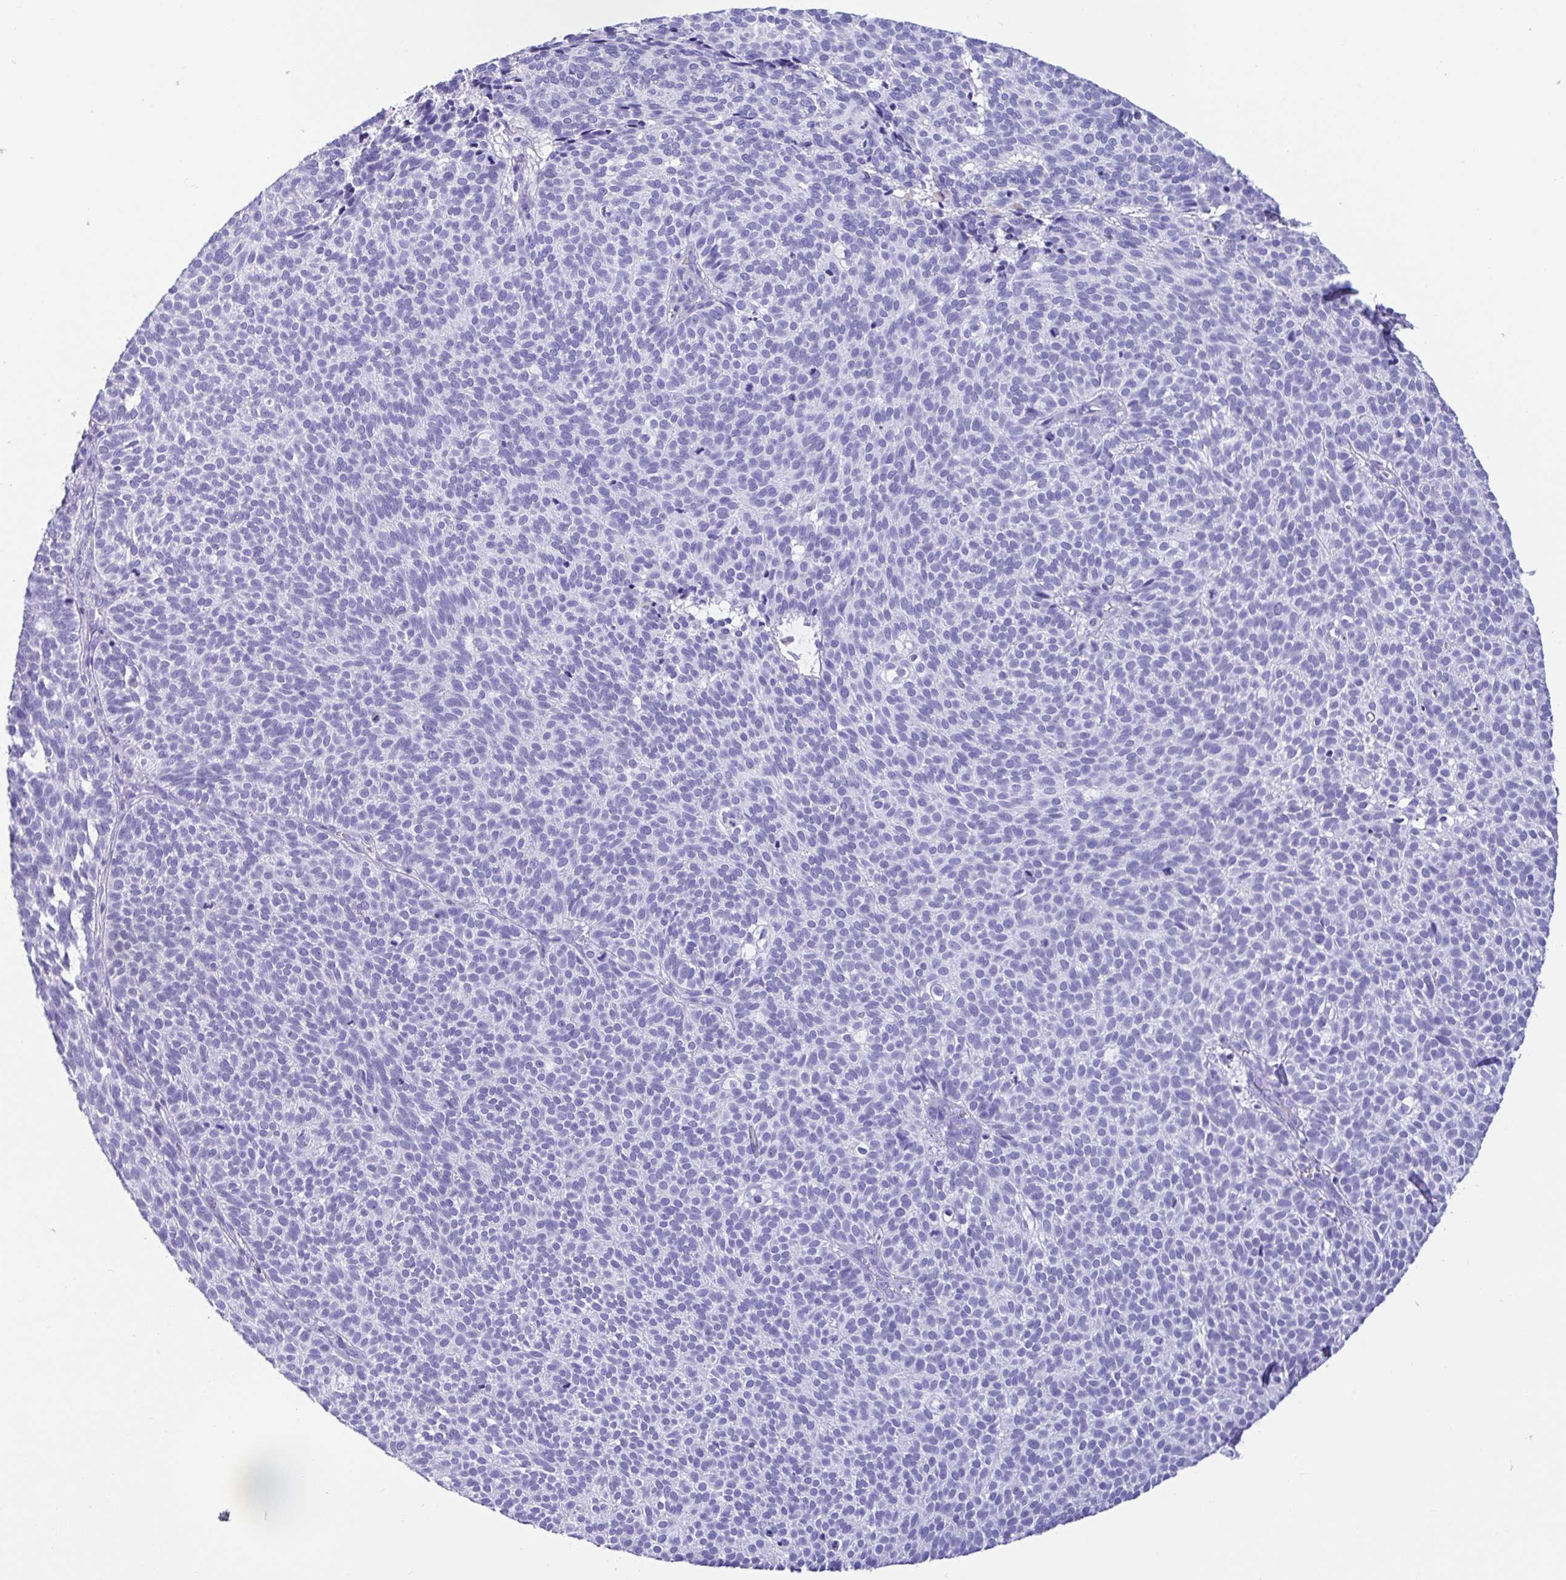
{"staining": {"intensity": "negative", "quantity": "none", "location": "none"}, "tissue": "skin cancer", "cell_type": "Tumor cells", "image_type": "cancer", "snomed": [{"axis": "morphology", "description": "Basal cell carcinoma"}, {"axis": "topography", "description": "Skin"}], "caption": "Basal cell carcinoma (skin) was stained to show a protein in brown. There is no significant staining in tumor cells.", "gene": "CD5", "patient": {"sex": "male", "age": 63}}